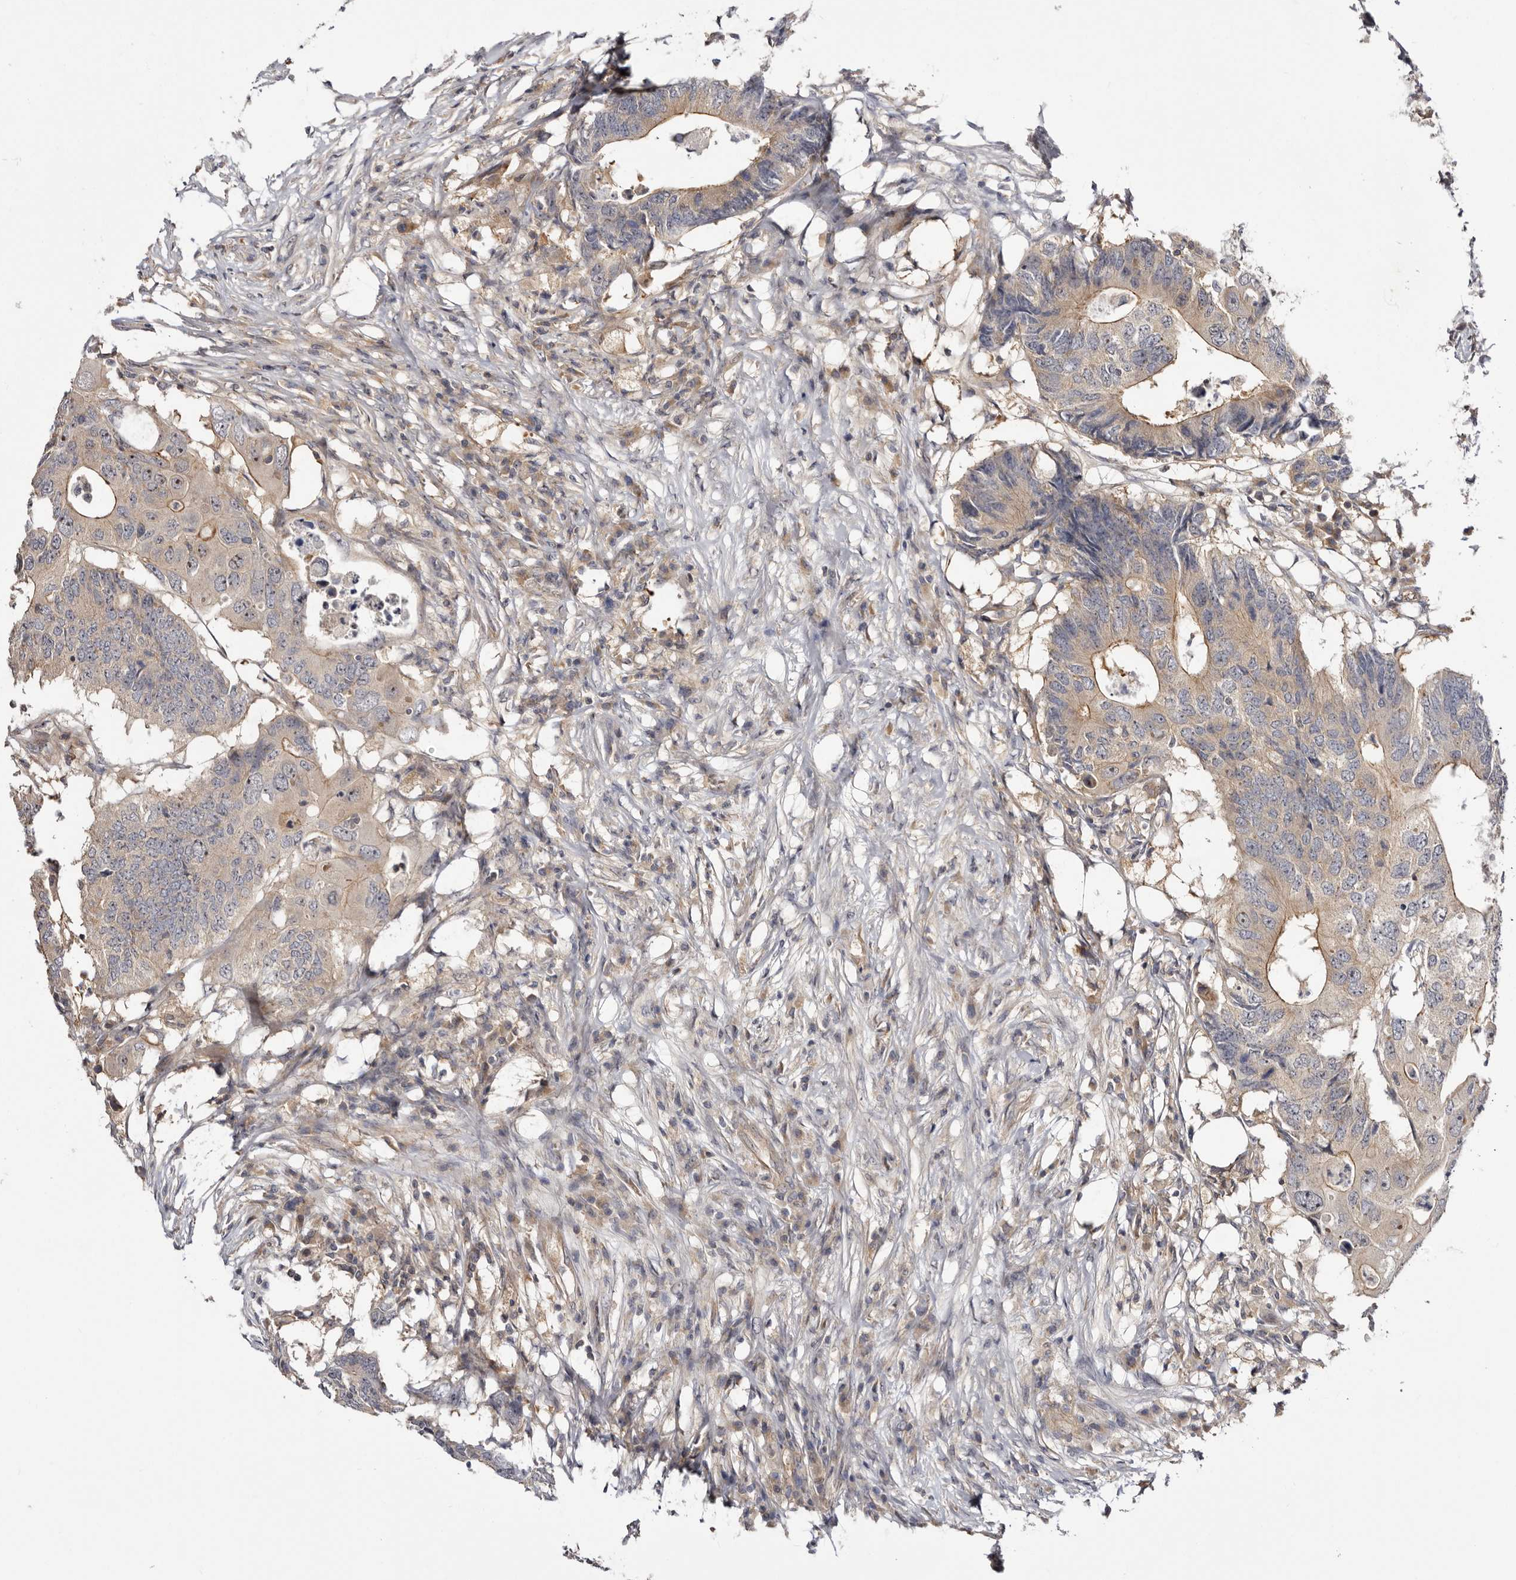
{"staining": {"intensity": "moderate", "quantity": "<25%", "location": "cytoplasmic/membranous"}, "tissue": "colorectal cancer", "cell_type": "Tumor cells", "image_type": "cancer", "snomed": [{"axis": "morphology", "description": "Adenocarcinoma, NOS"}, {"axis": "topography", "description": "Colon"}], "caption": "Immunohistochemistry (IHC) image of neoplastic tissue: colorectal adenocarcinoma stained using immunohistochemistry (IHC) displays low levels of moderate protein expression localized specifically in the cytoplasmic/membranous of tumor cells, appearing as a cytoplasmic/membranous brown color.", "gene": "PANK4", "patient": {"sex": "male", "age": 71}}